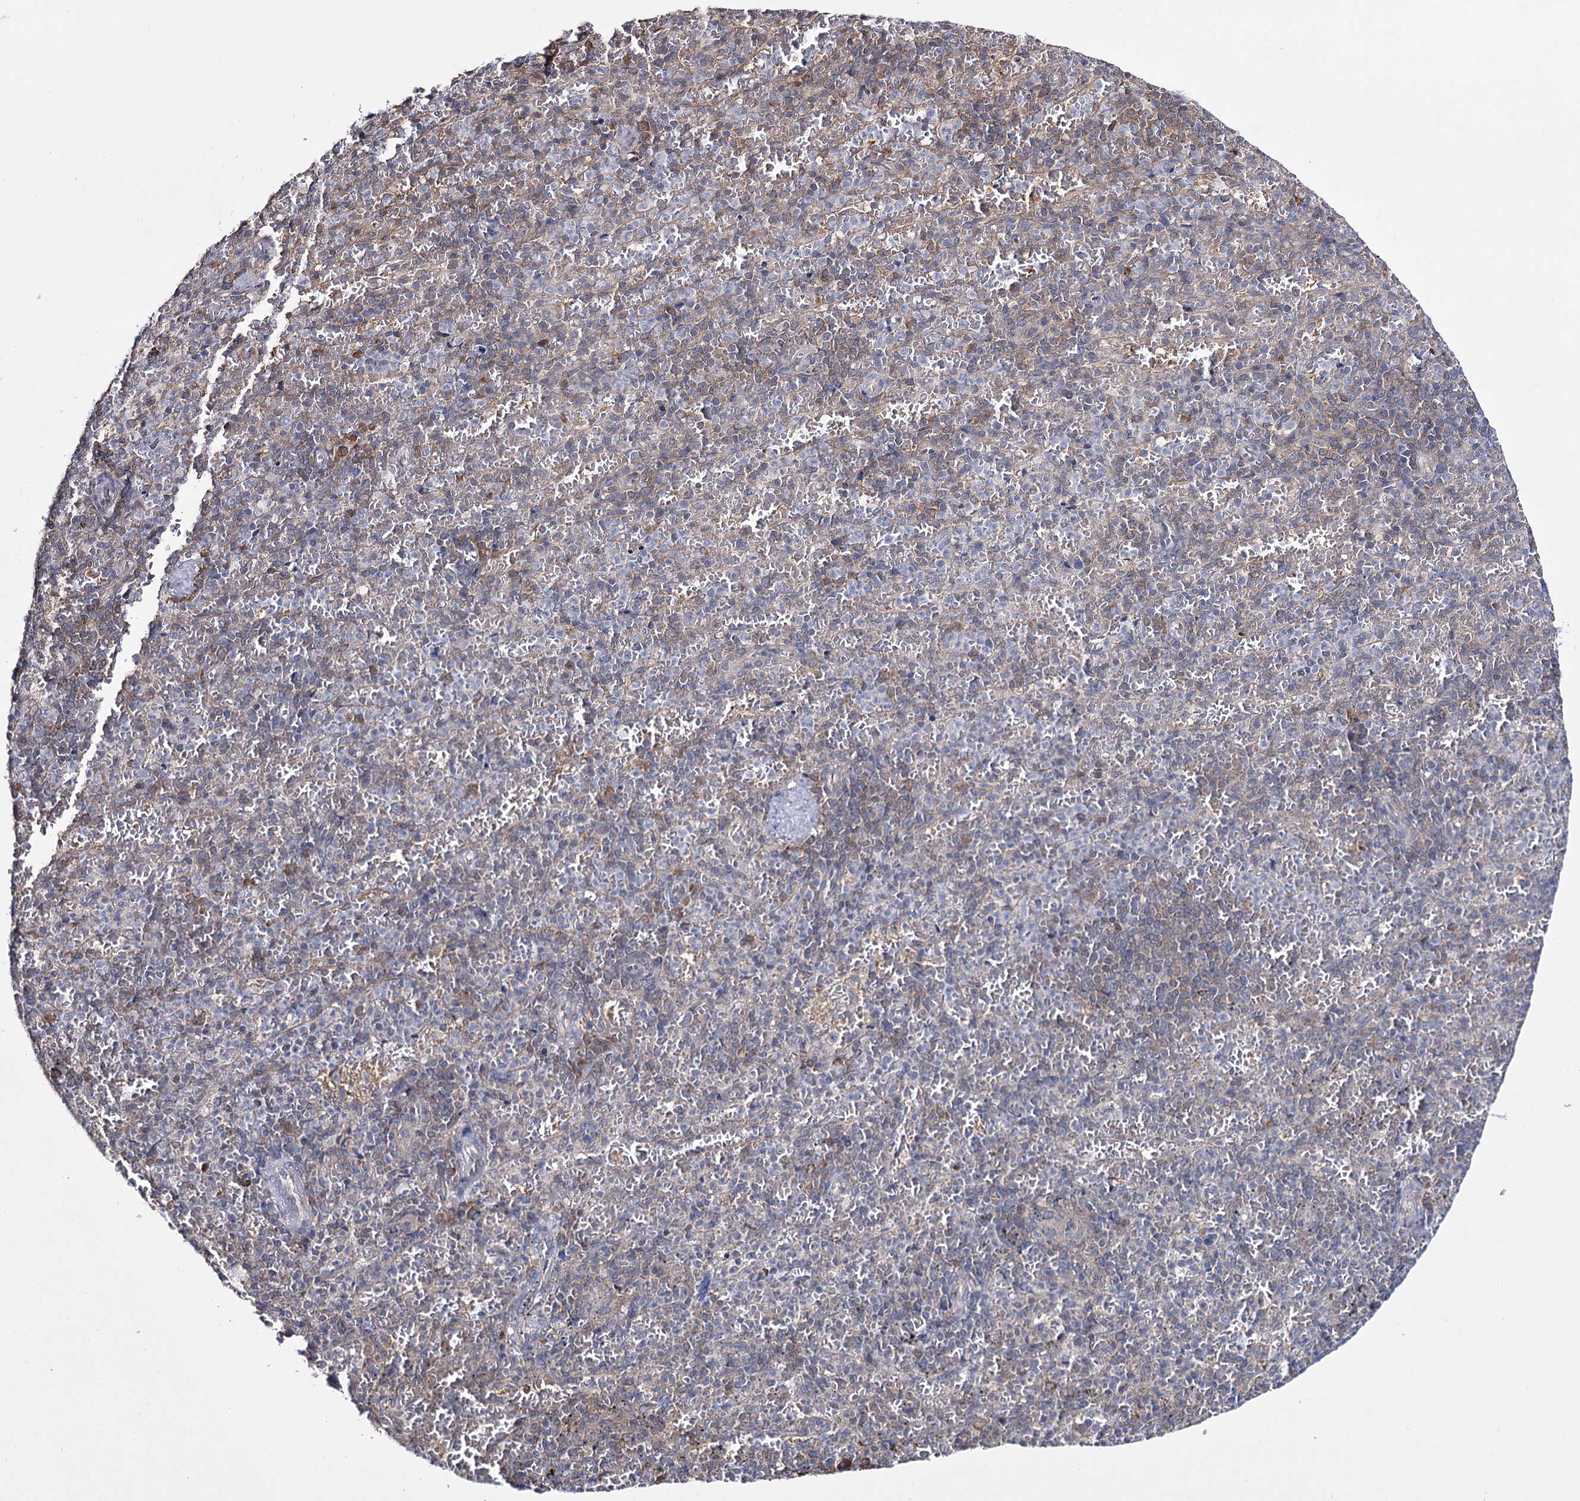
{"staining": {"intensity": "negative", "quantity": "none", "location": "none"}, "tissue": "spleen", "cell_type": "Cells in red pulp", "image_type": "normal", "snomed": [{"axis": "morphology", "description": "Normal tissue, NOS"}, {"axis": "topography", "description": "Spleen"}], "caption": "DAB (3,3'-diaminobenzidine) immunohistochemical staining of unremarkable human spleen shows no significant expression in cells in red pulp.", "gene": "PTER", "patient": {"sex": "female", "age": 74}}